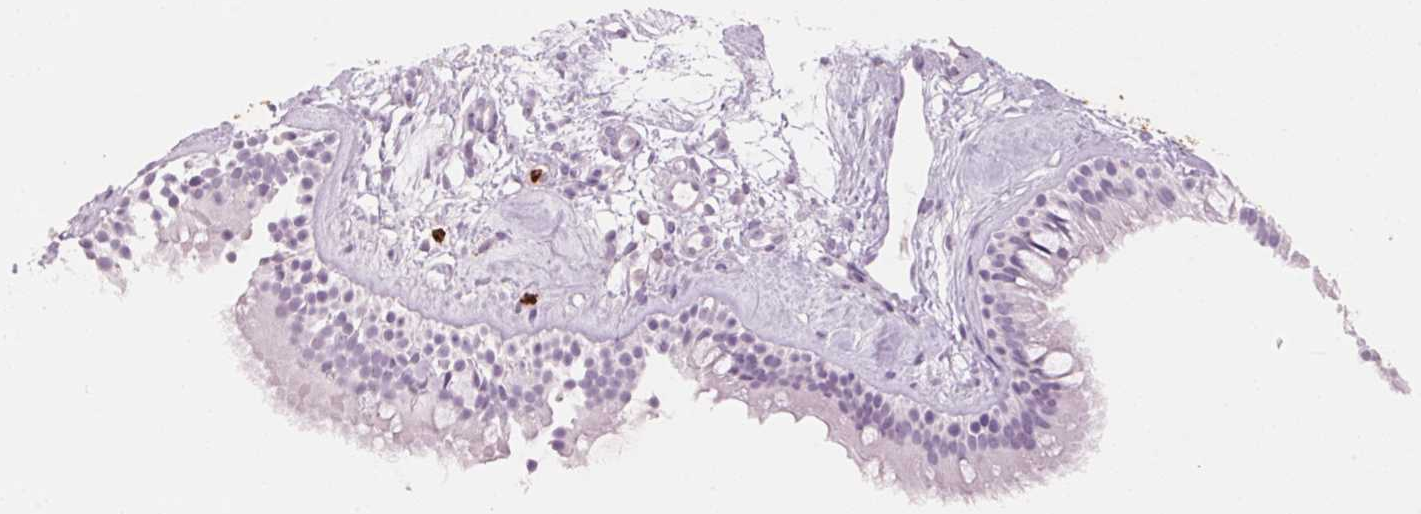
{"staining": {"intensity": "negative", "quantity": "none", "location": "none"}, "tissue": "nasopharynx", "cell_type": "Respiratory epithelial cells", "image_type": "normal", "snomed": [{"axis": "morphology", "description": "Normal tissue, NOS"}, {"axis": "topography", "description": "Nasopharynx"}], "caption": "The histopathology image displays no significant expression in respiratory epithelial cells of nasopharynx.", "gene": "KLK7", "patient": {"sex": "female", "age": 70}}